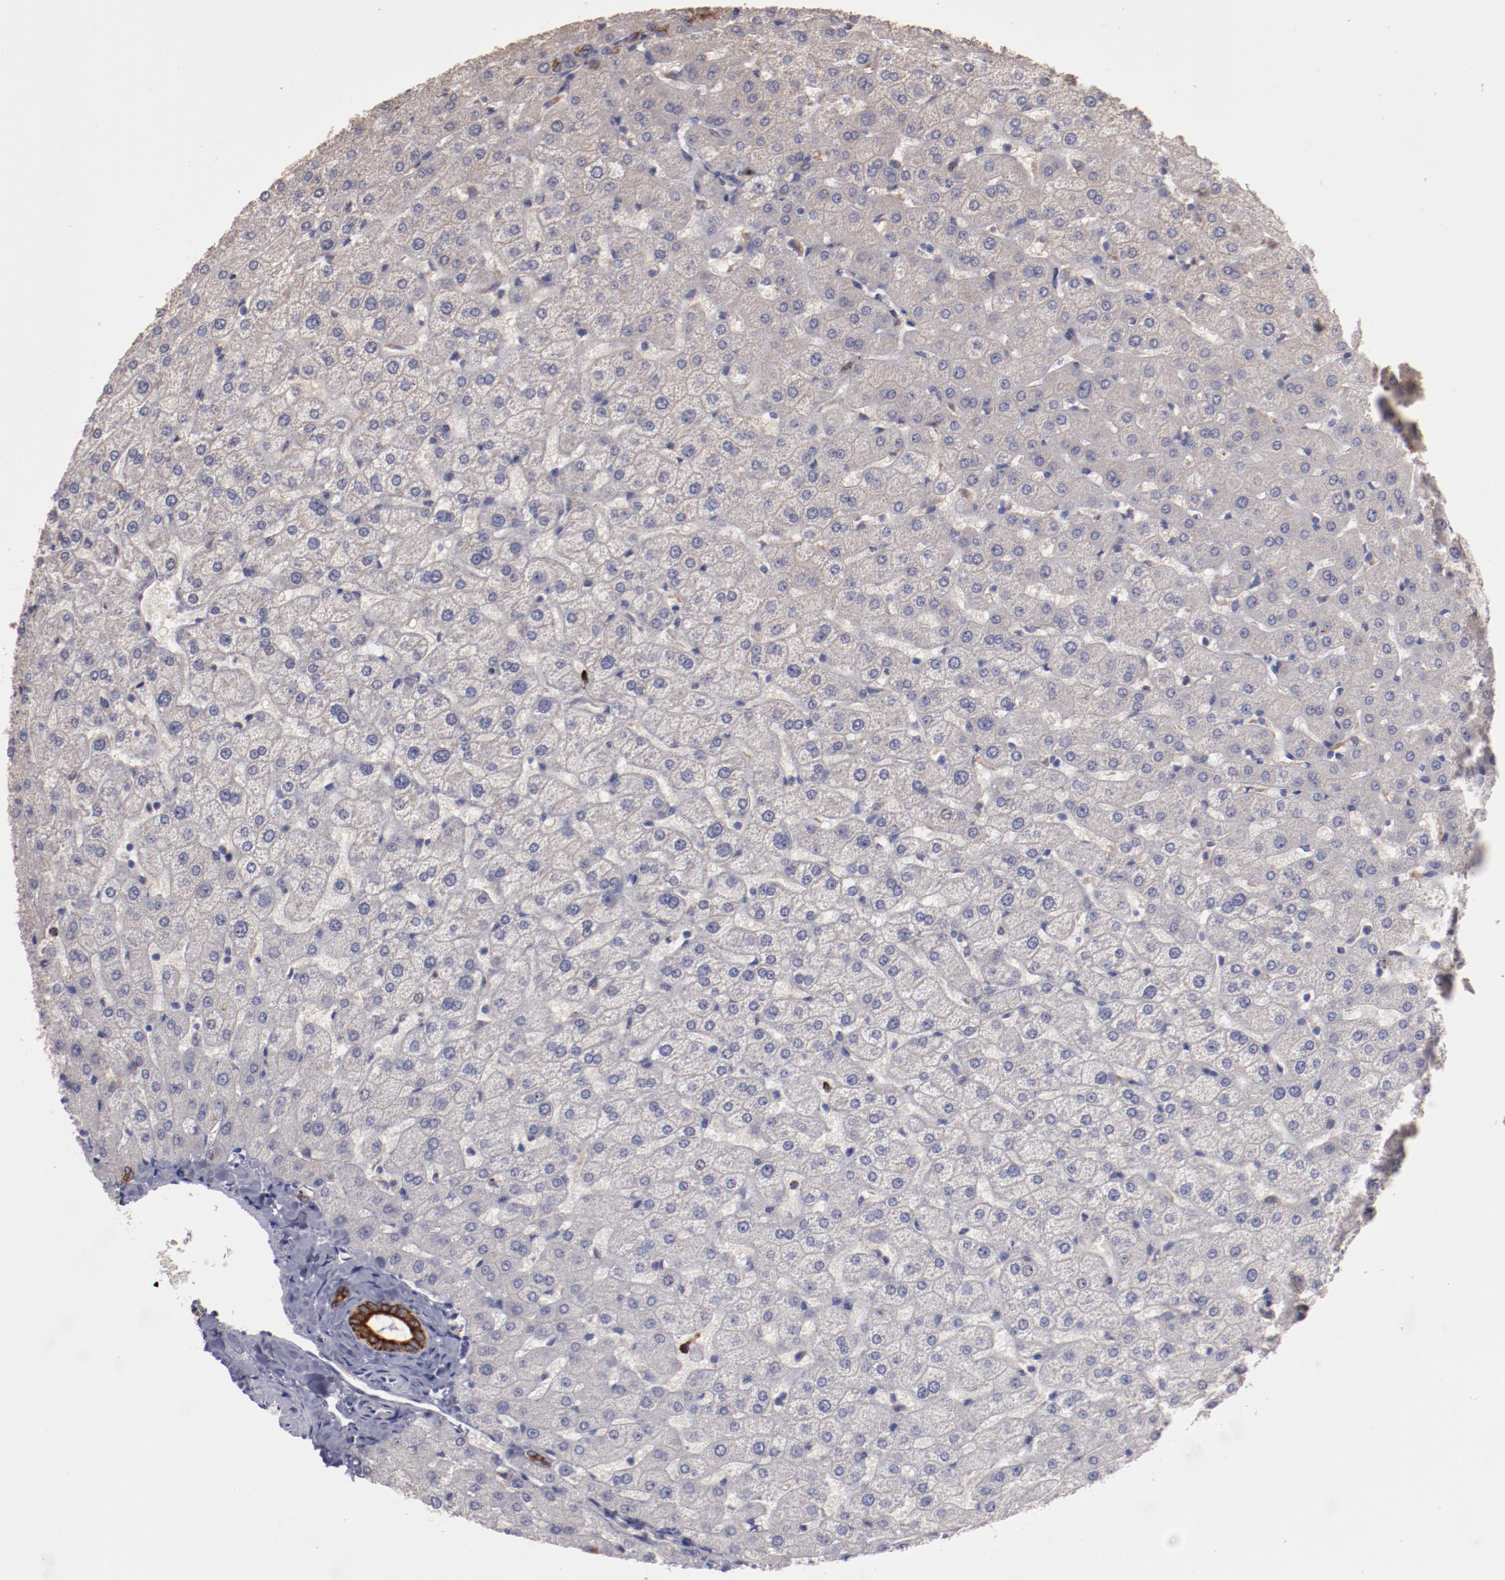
{"staining": {"intensity": "moderate", "quantity": ">75%", "location": "cytoplasmic/membranous"}, "tissue": "liver", "cell_type": "Cholangiocytes", "image_type": "normal", "snomed": [{"axis": "morphology", "description": "Normal tissue, NOS"}, {"axis": "morphology", "description": "Fibrosis, NOS"}, {"axis": "topography", "description": "Liver"}], "caption": "Unremarkable liver was stained to show a protein in brown. There is medium levels of moderate cytoplasmic/membranous expression in approximately >75% of cholangiocytes.", "gene": "SRRD", "patient": {"sex": "female", "age": 29}}